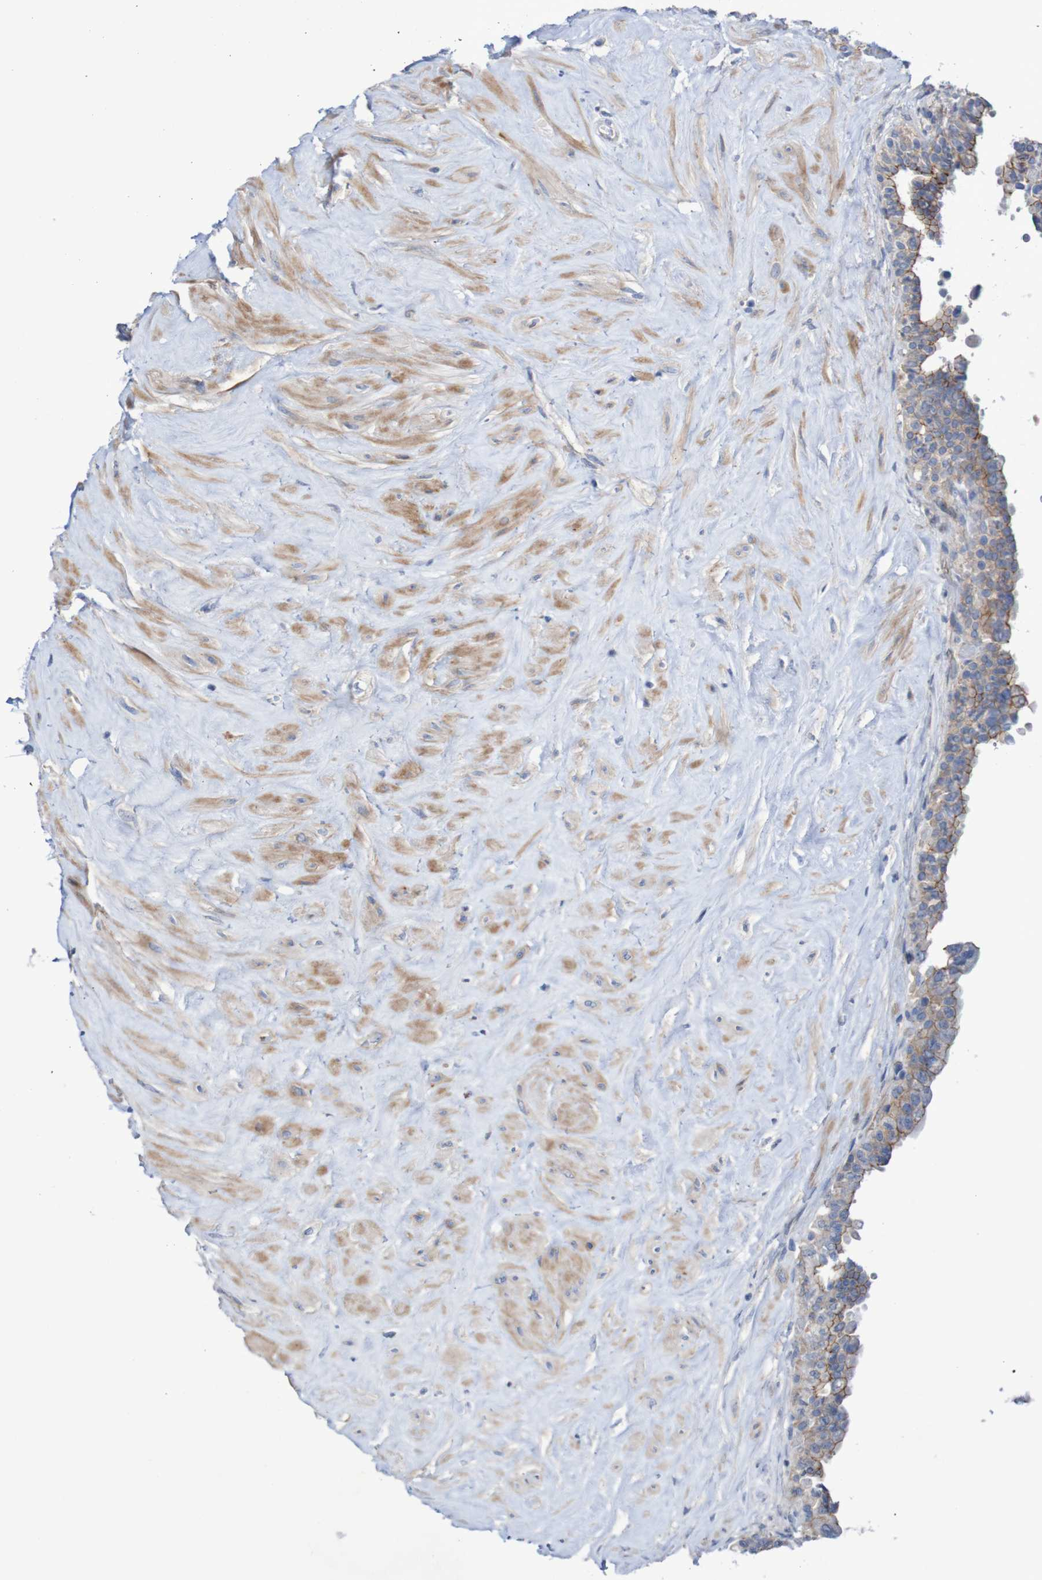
{"staining": {"intensity": "moderate", "quantity": "25%-75%", "location": "cytoplasmic/membranous"}, "tissue": "seminal vesicle", "cell_type": "Glandular cells", "image_type": "normal", "snomed": [{"axis": "morphology", "description": "Normal tissue, NOS"}, {"axis": "topography", "description": "Seminal veicle"}], "caption": "Moderate cytoplasmic/membranous protein expression is identified in approximately 25%-75% of glandular cells in seminal vesicle. The protein of interest is stained brown, and the nuclei are stained in blue (DAB (3,3'-diaminobenzidine) IHC with brightfield microscopy, high magnification).", "gene": "NECTIN2", "patient": {"sex": "male", "age": 63}}